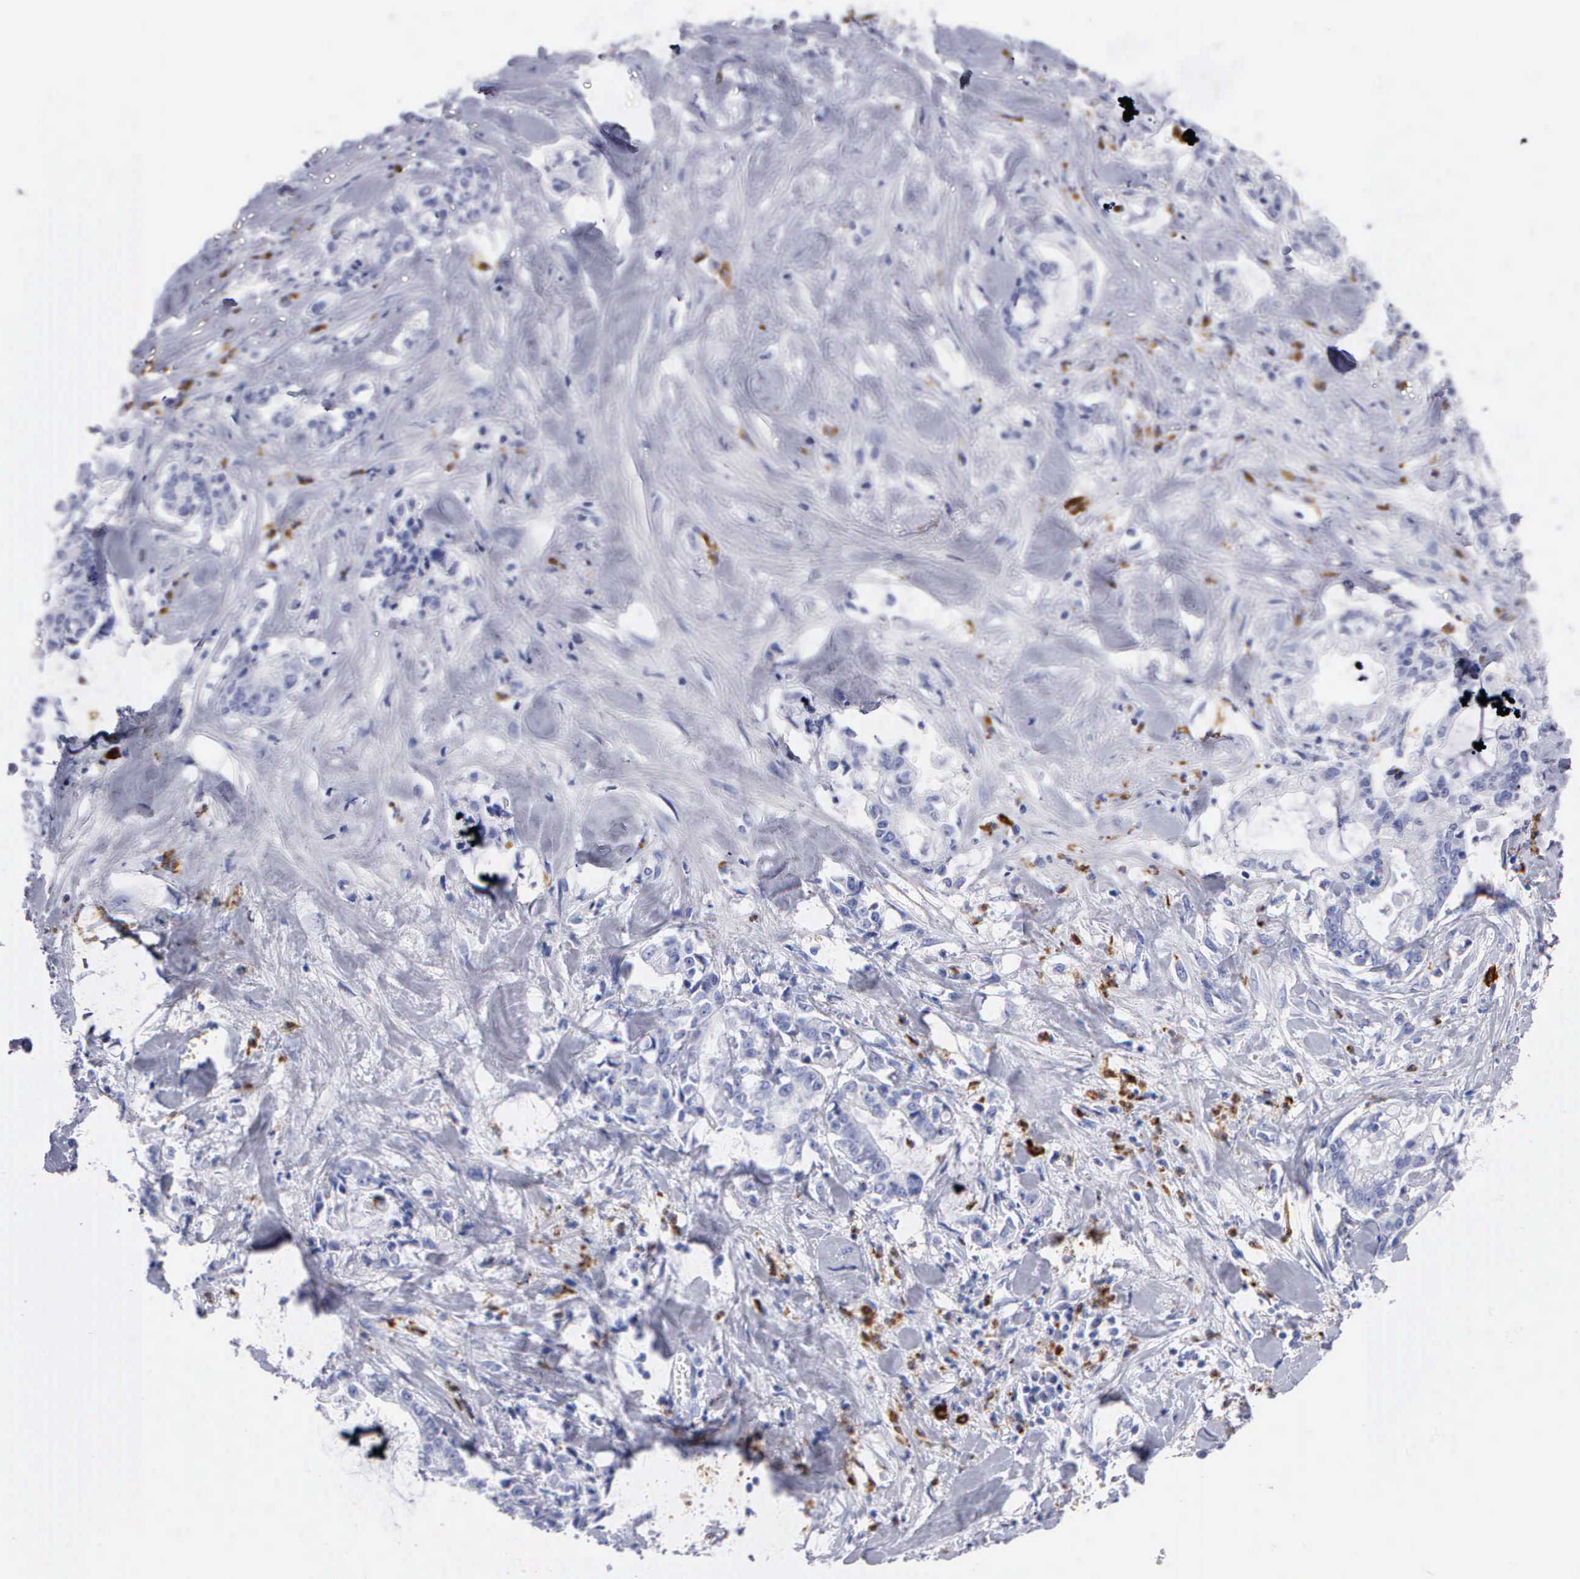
{"staining": {"intensity": "negative", "quantity": "none", "location": "none"}, "tissue": "liver cancer", "cell_type": "Tumor cells", "image_type": "cancer", "snomed": [{"axis": "morphology", "description": "Cholangiocarcinoma"}, {"axis": "topography", "description": "Liver"}], "caption": "Immunohistochemistry micrograph of neoplastic tissue: cholangiocarcinoma (liver) stained with DAB demonstrates no significant protein expression in tumor cells.", "gene": "CTSG", "patient": {"sex": "male", "age": 57}}